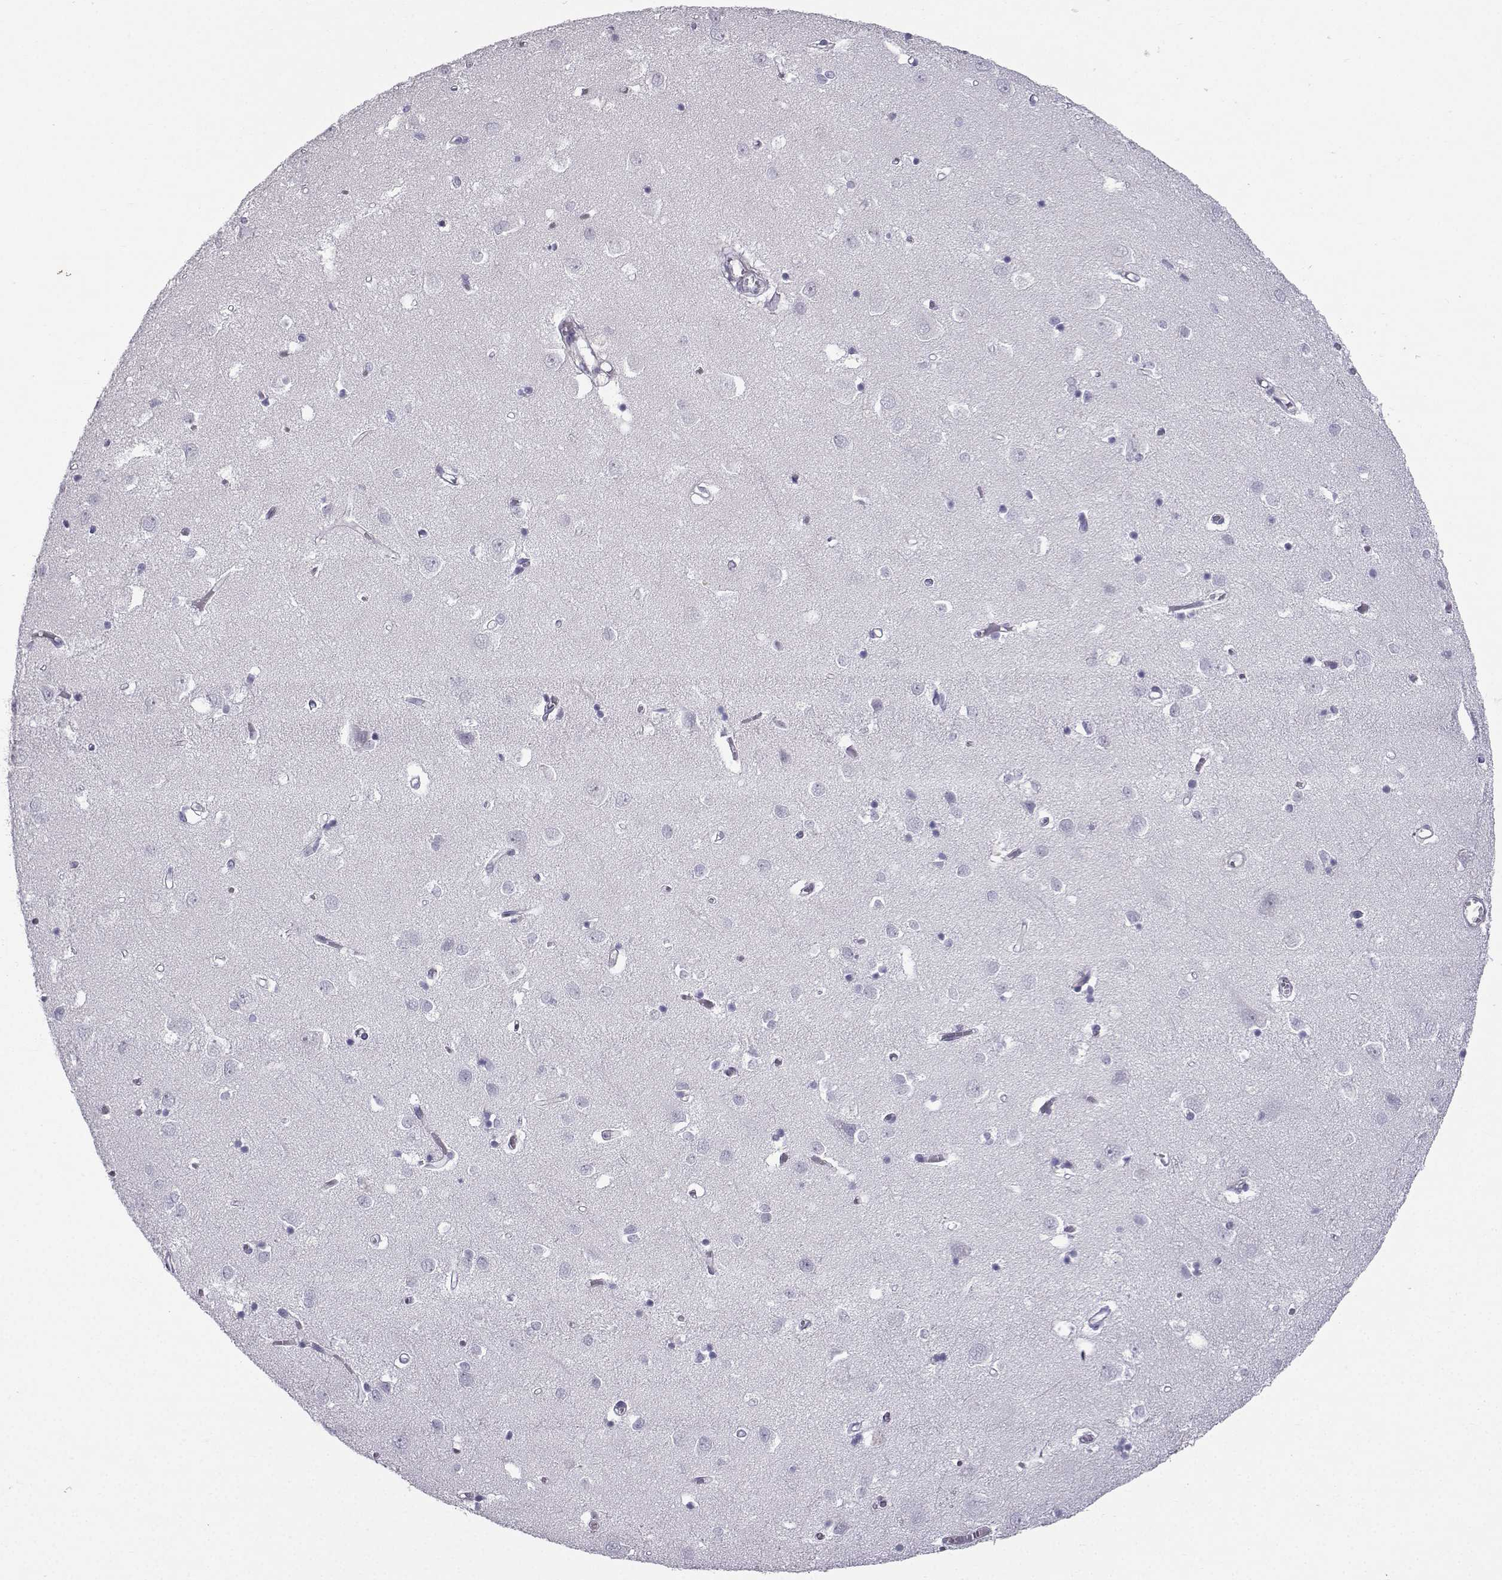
{"staining": {"intensity": "negative", "quantity": "none", "location": "none"}, "tissue": "cerebral cortex", "cell_type": "Endothelial cells", "image_type": "normal", "snomed": [{"axis": "morphology", "description": "Normal tissue, NOS"}, {"axis": "topography", "description": "Cerebral cortex"}], "caption": "Immunohistochemistry of normal cerebral cortex exhibits no positivity in endothelial cells. (DAB (3,3'-diaminobenzidine) immunohistochemistry, high magnification).", "gene": "CFAP53", "patient": {"sex": "male", "age": 70}}